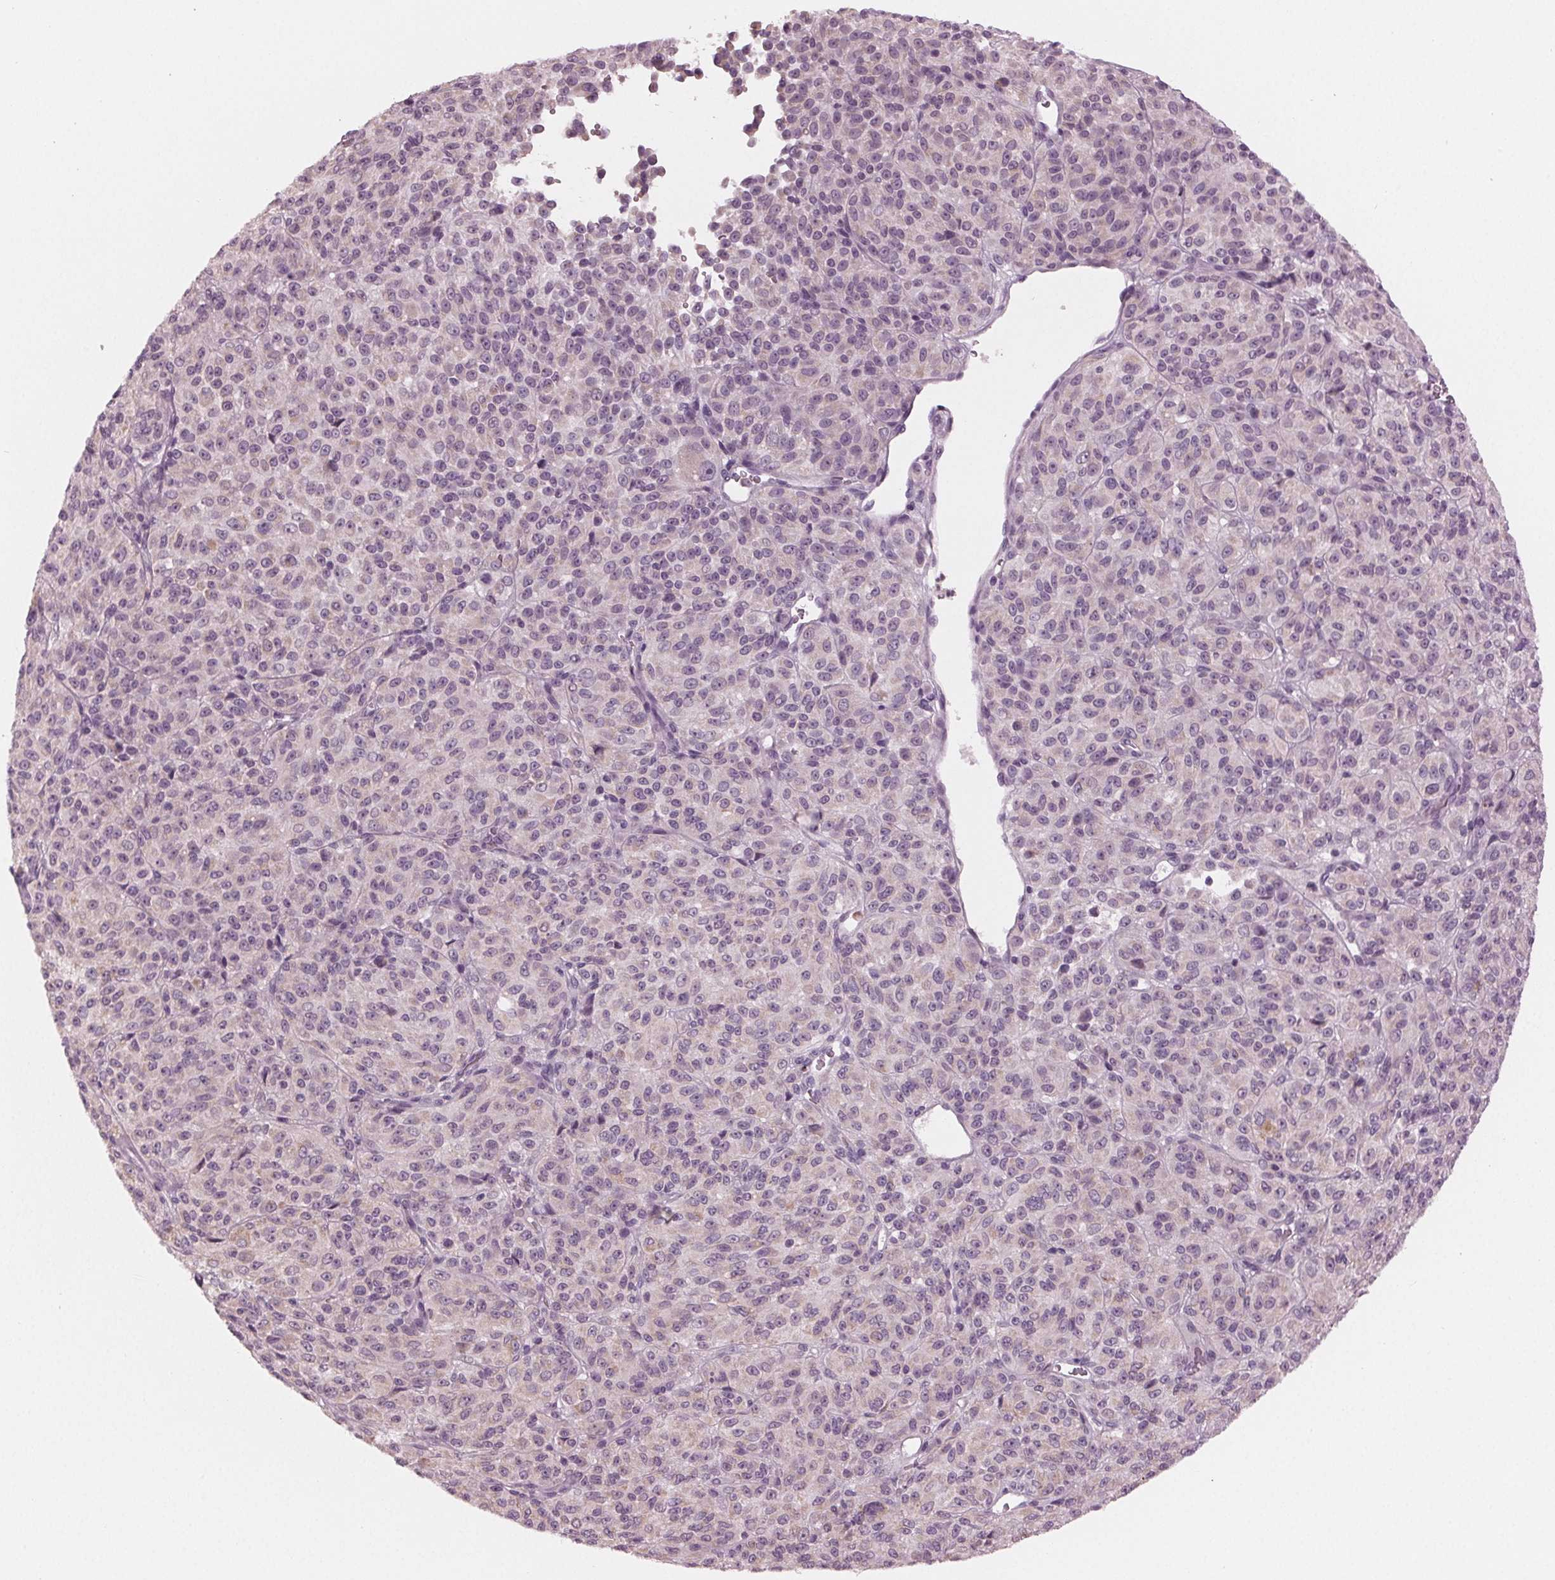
{"staining": {"intensity": "negative", "quantity": "none", "location": "none"}, "tissue": "melanoma", "cell_type": "Tumor cells", "image_type": "cancer", "snomed": [{"axis": "morphology", "description": "Malignant melanoma, Metastatic site"}, {"axis": "topography", "description": "Brain"}], "caption": "The image exhibits no significant staining in tumor cells of malignant melanoma (metastatic site).", "gene": "PRAP1", "patient": {"sex": "female", "age": 56}}